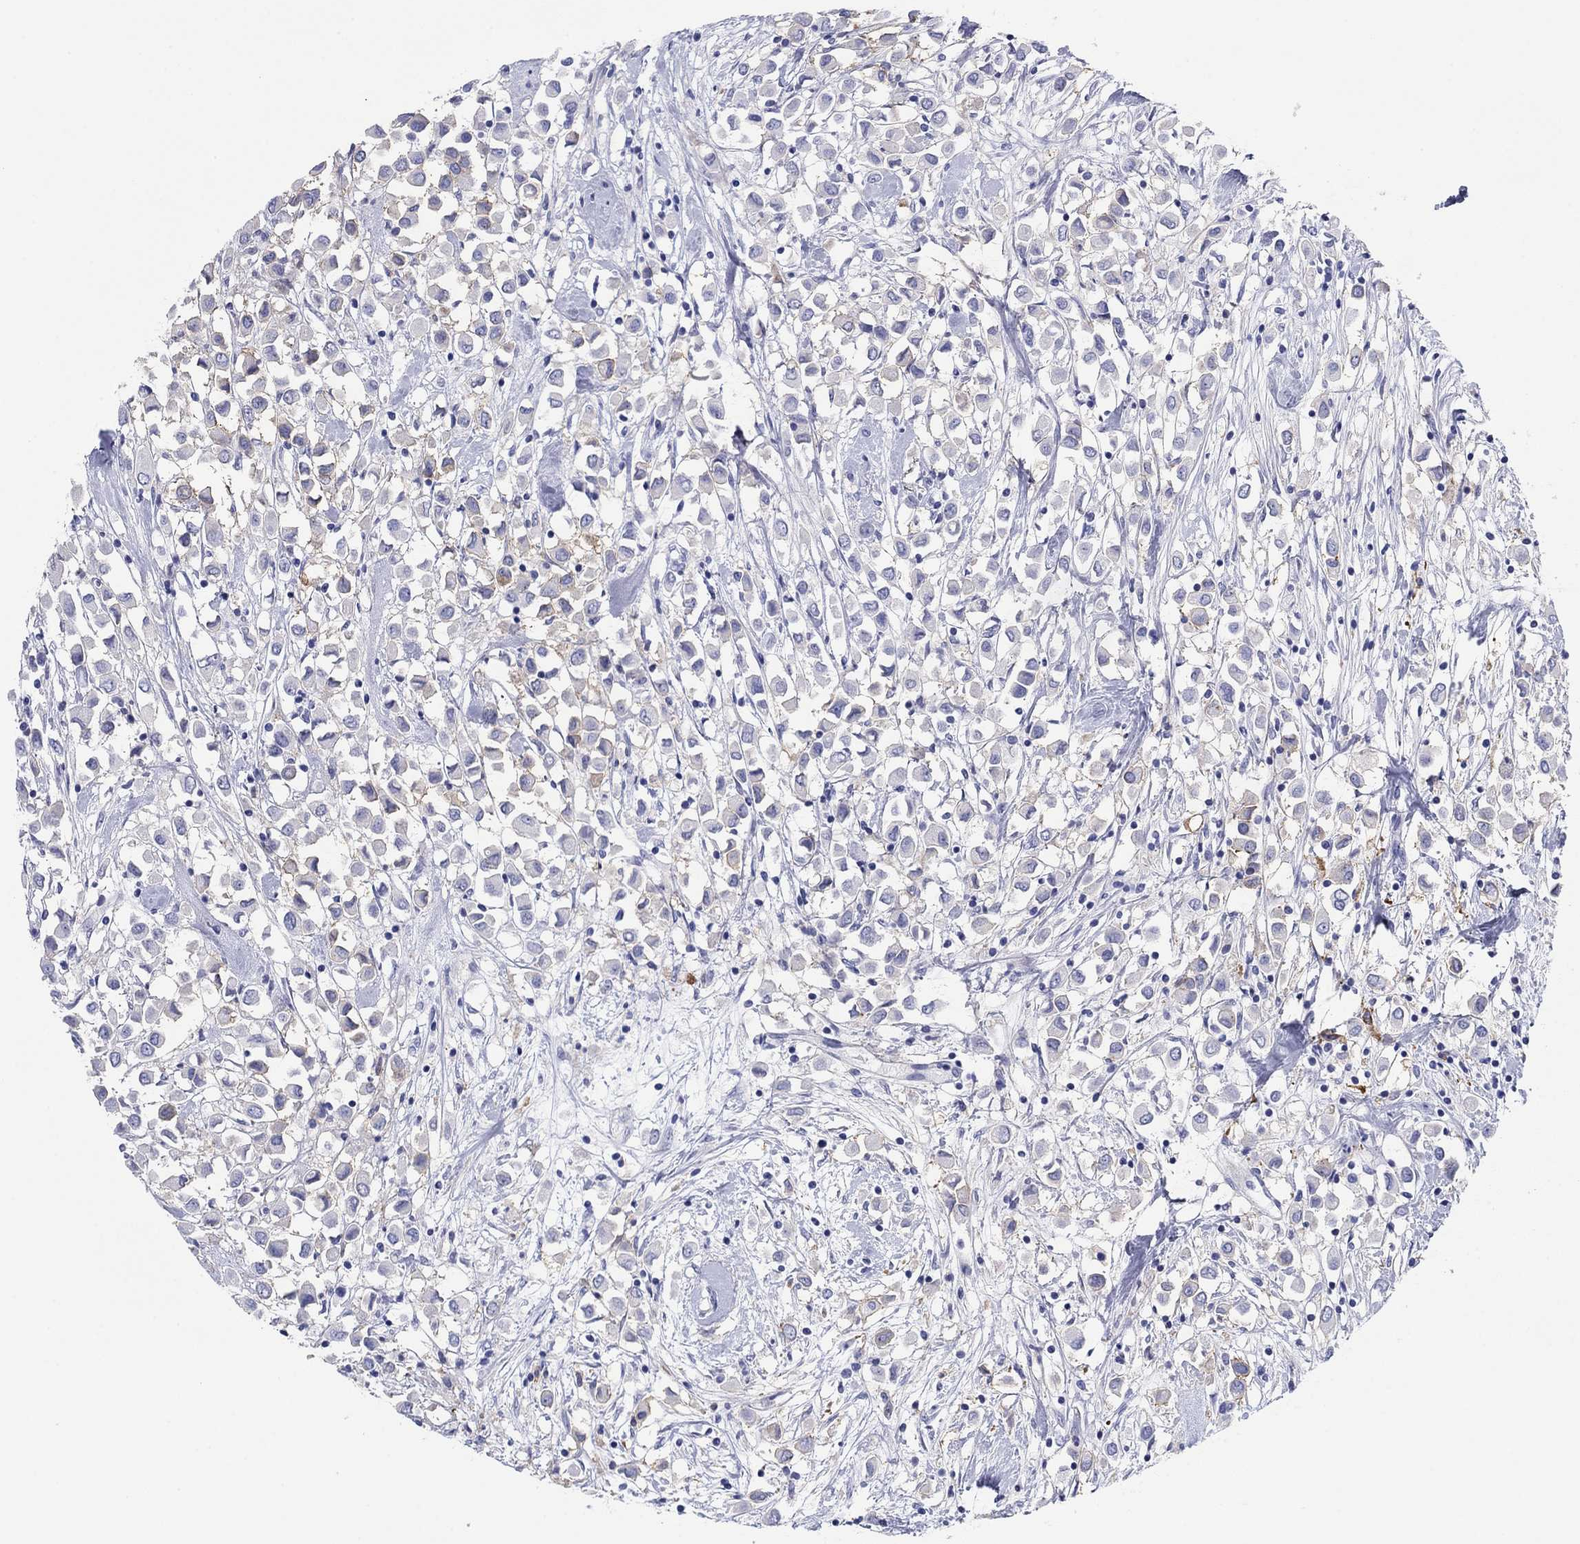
{"staining": {"intensity": "negative", "quantity": "none", "location": "none"}, "tissue": "breast cancer", "cell_type": "Tumor cells", "image_type": "cancer", "snomed": [{"axis": "morphology", "description": "Duct carcinoma"}, {"axis": "topography", "description": "Breast"}], "caption": "Immunohistochemistry image of breast cancer stained for a protein (brown), which exhibits no expression in tumor cells.", "gene": "ATP1B1", "patient": {"sex": "female", "age": 61}}